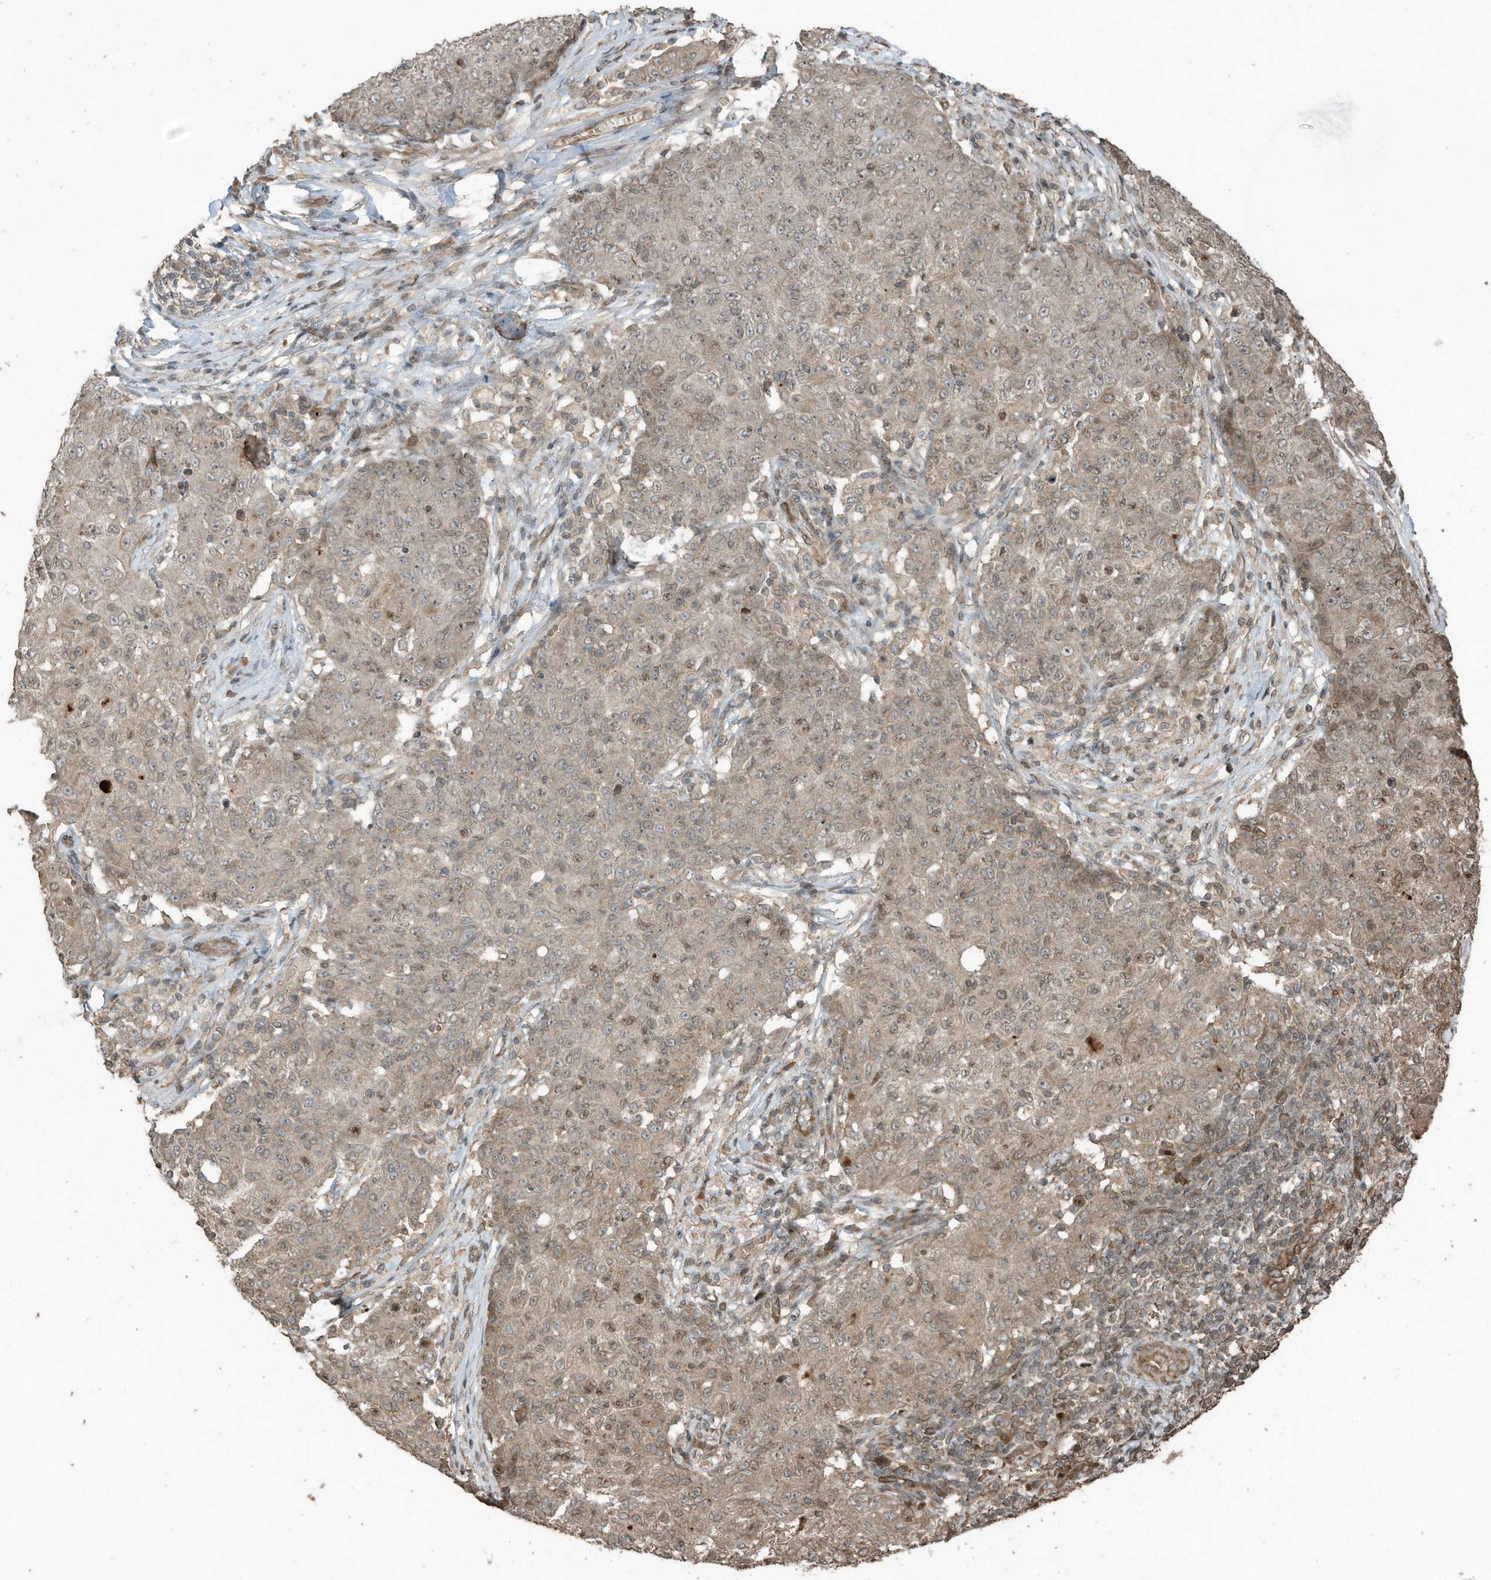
{"staining": {"intensity": "weak", "quantity": "25%-75%", "location": "nuclear"}, "tissue": "ovarian cancer", "cell_type": "Tumor cells", "image_type": "cancer", "snomed": [{"axis": "morphology", "description": "Carcinoma, endometroid"}, {"axis": "topography", "description": "Ovary"}], "caption": "Immunohistochemical staining of ovarian endometroid carcinoma displays weak nuclear protein positivity in about 25%-75% of tumor cells.", "gene": "ZNF653", "patient": {"sex": "female", "age": 42}}